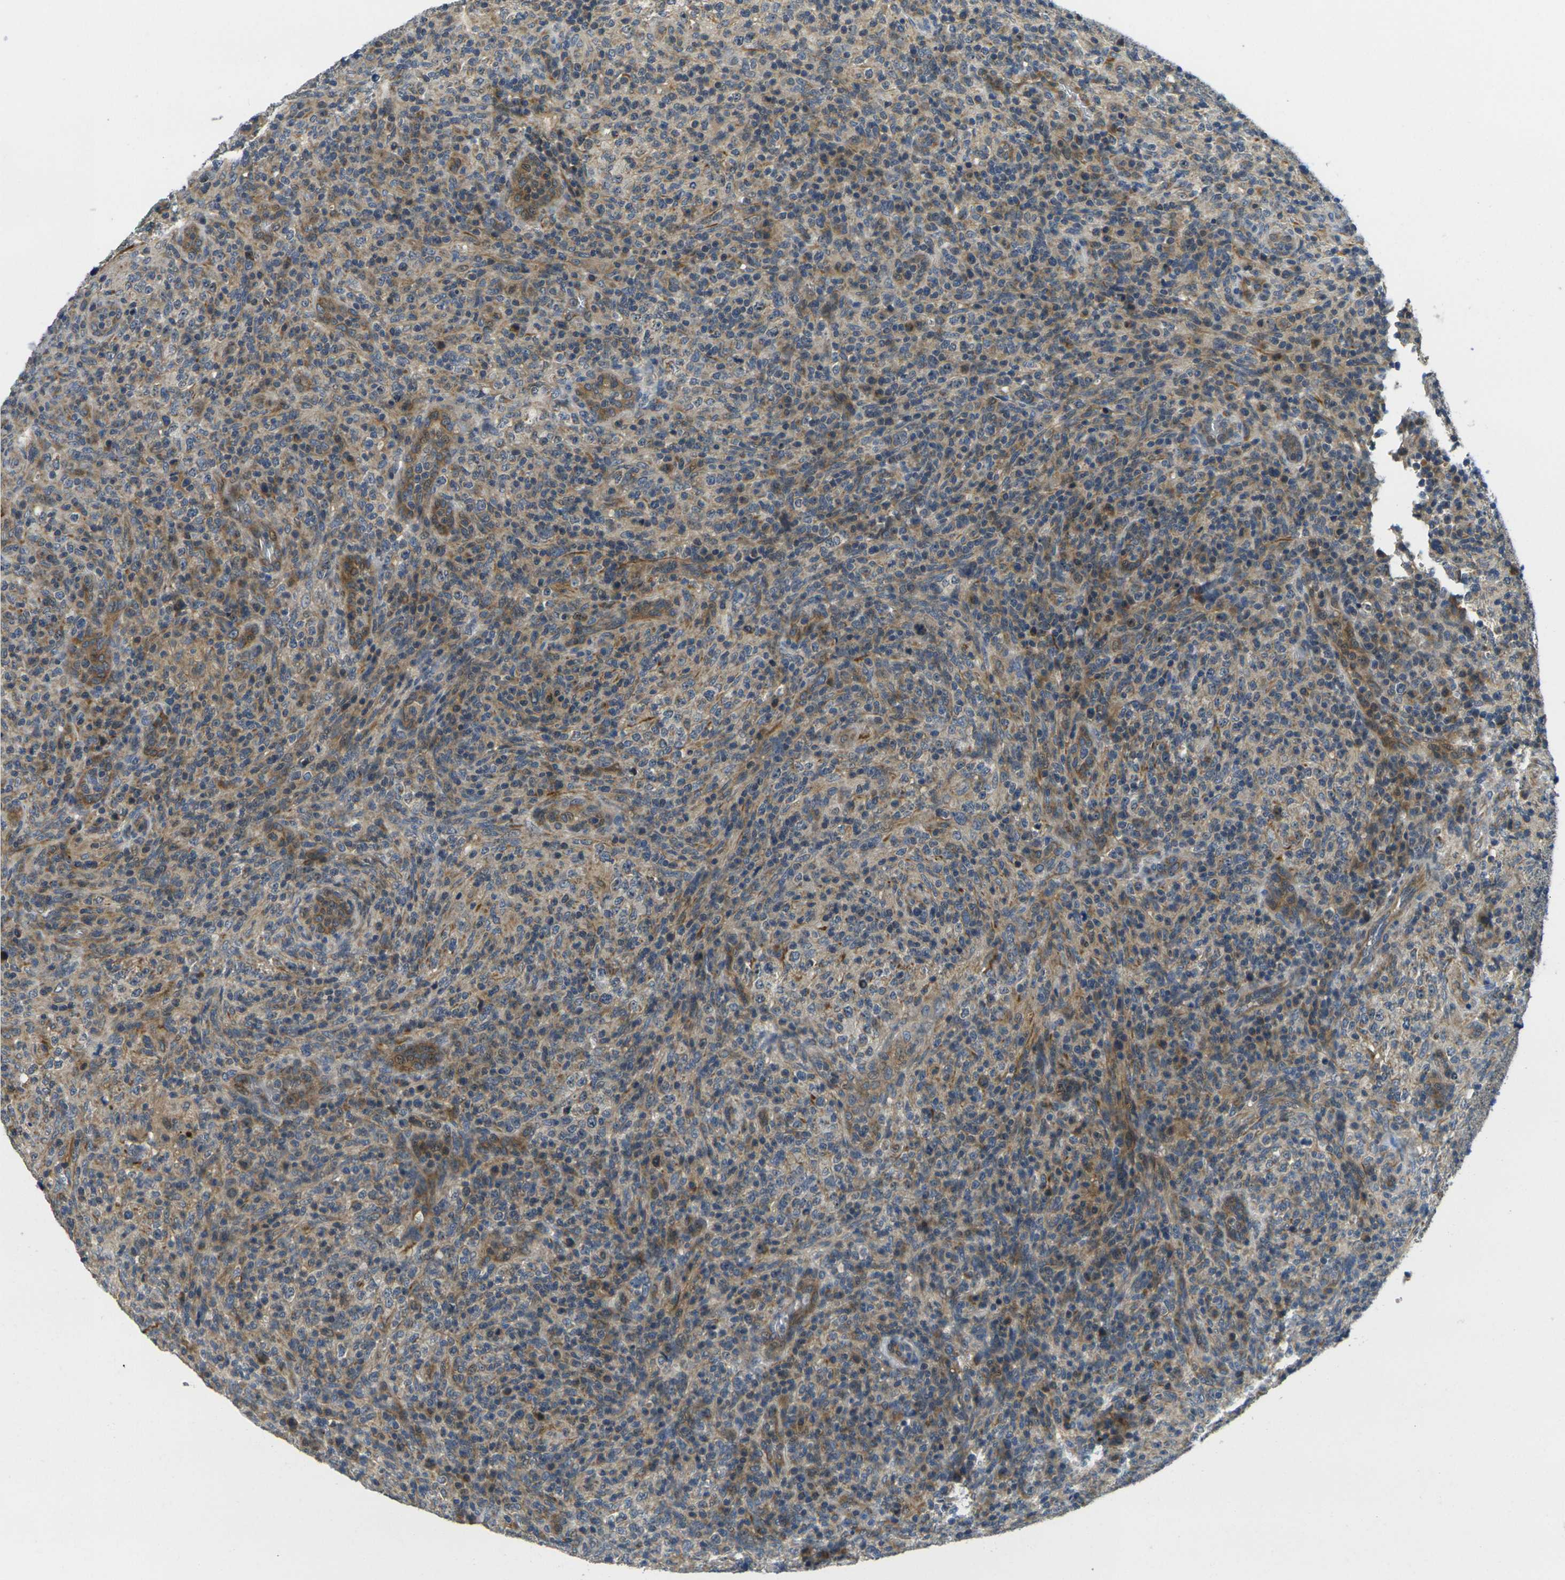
{"staining": {"intensity": "moderate", "quantity": ">75%", "location": "cytoplasmic/membranous"}, "tissue": "lymphoma", "cell_type": "Tumor cells", "image_type": "cancer", "snomed": [{"axis": "morphology", "description": "Malignant lymphoma, non-Hodgkin's type, High grade"}, {"axis": "topography", "description": "Lymph node"}], "caption": "DAB (3,3'-diaminobenzidine) immunohistochemical staining of lymphoma displays moderate cytoplasmic/membranous protein expression in about >75% of tumor cells.", "gene": "MINAR2", "patient": {"sex": "female", "age": 76}}